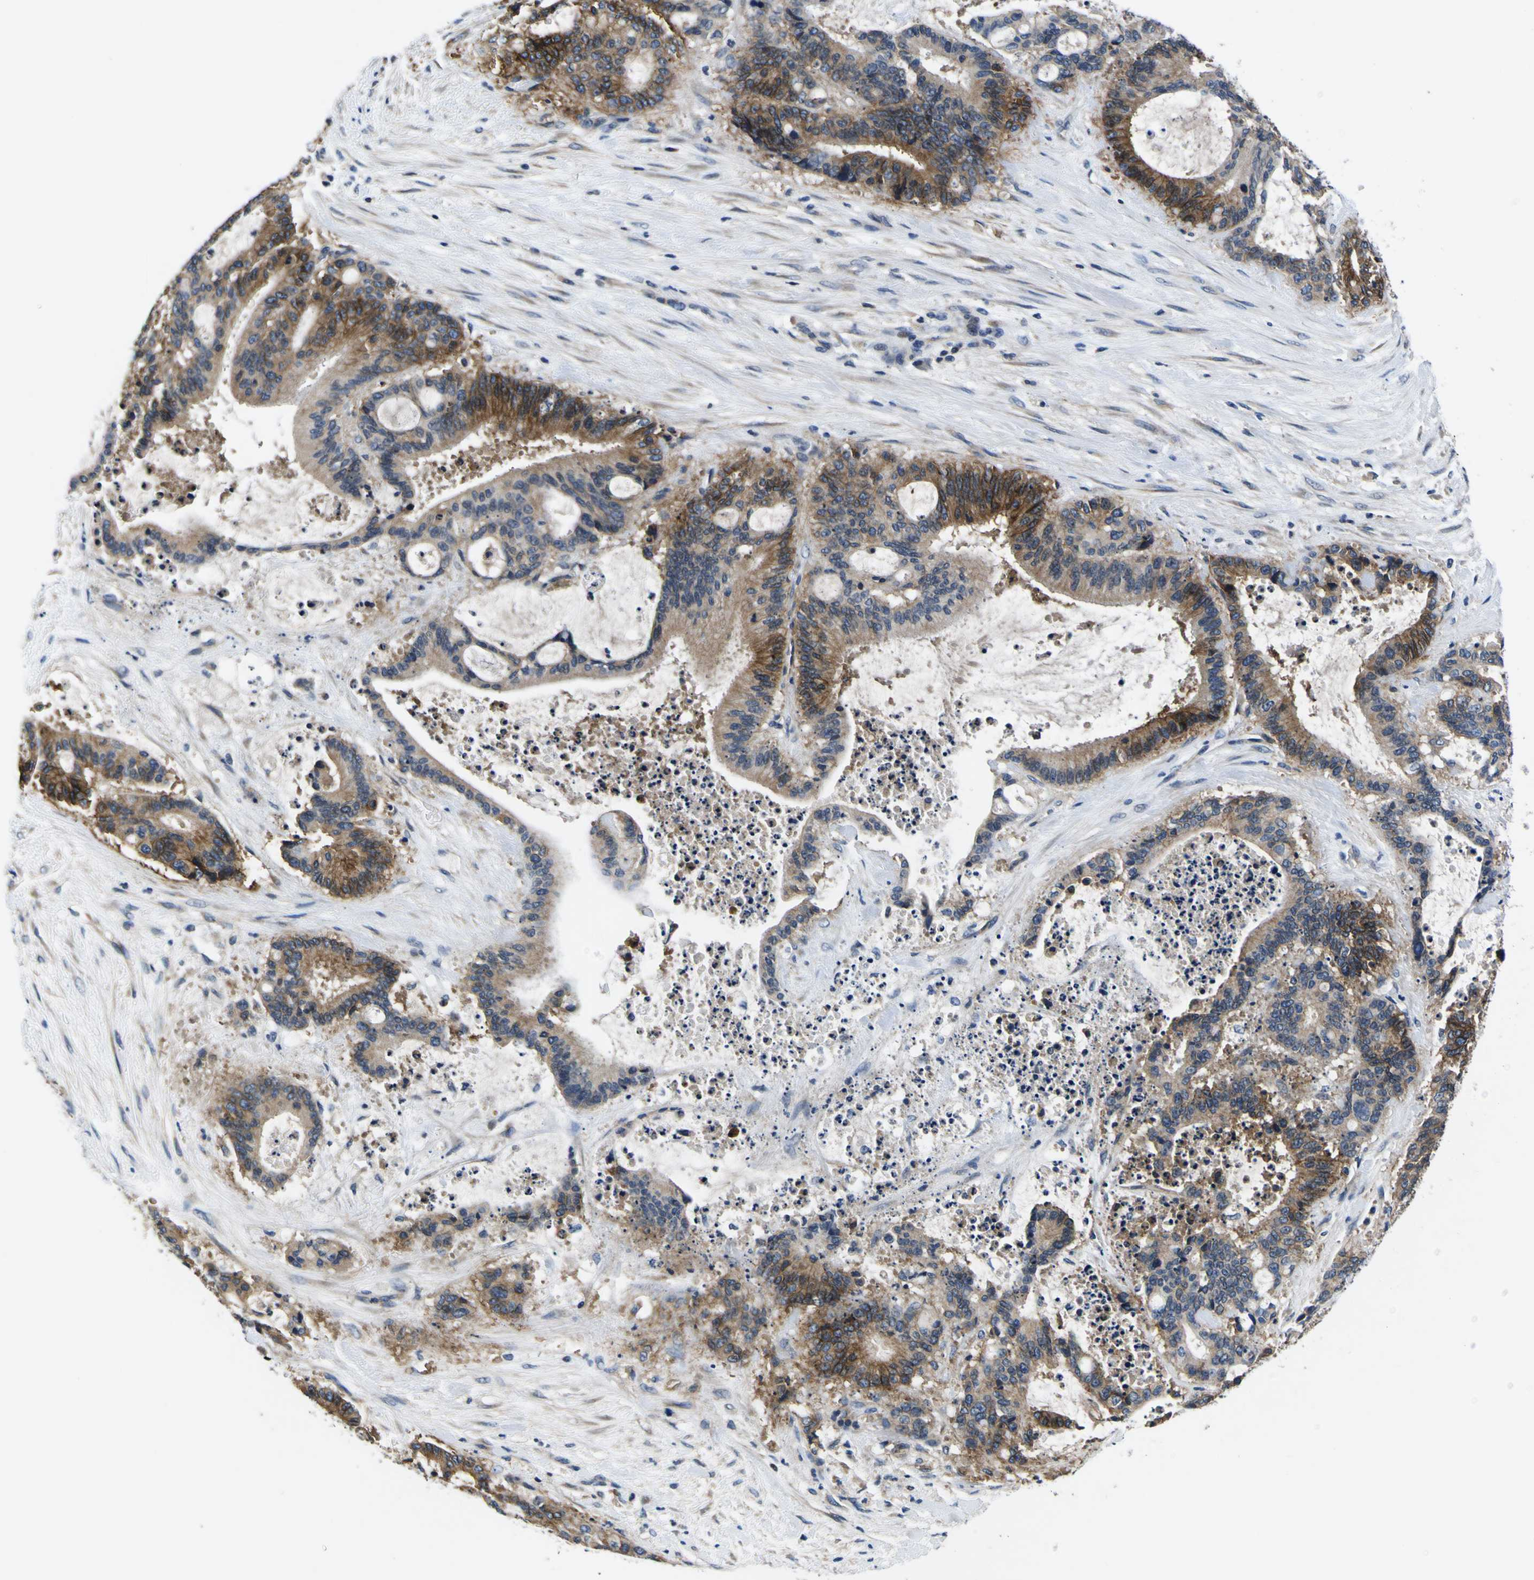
{"staining": {"intensity": "moderate", "quantity": ">75%", "location": "cytoplasmic/membranous"}, "tissue": "liver cancer", "cell_type": "Tumor cells", "image_type": "cancer", "snomed": [{"axis": "morphology", "description": "Normal tissue, NOS"}, {"axis": "morphology", "description": "Cholangiocarcinoma"}, {"axis": "topography", "description": "Liver"}, {"axis": "topography", "description": "Peripheral nerve tissue"}], "caption": "Immunohistochemistry (IHC) staining of liver cancer, which reveals medium levels of moderate cytoplasmic/membranous expression in about >75% of tumor cells indicating moderate cytoplasmic/membranous protein positivity. The staining was performed using DAB (brown) for protein detection and nuclei were counterstained in hematoxylin (blue).", "gene": "EPHB4", "patient": {"sex": "female", "age": 73}}